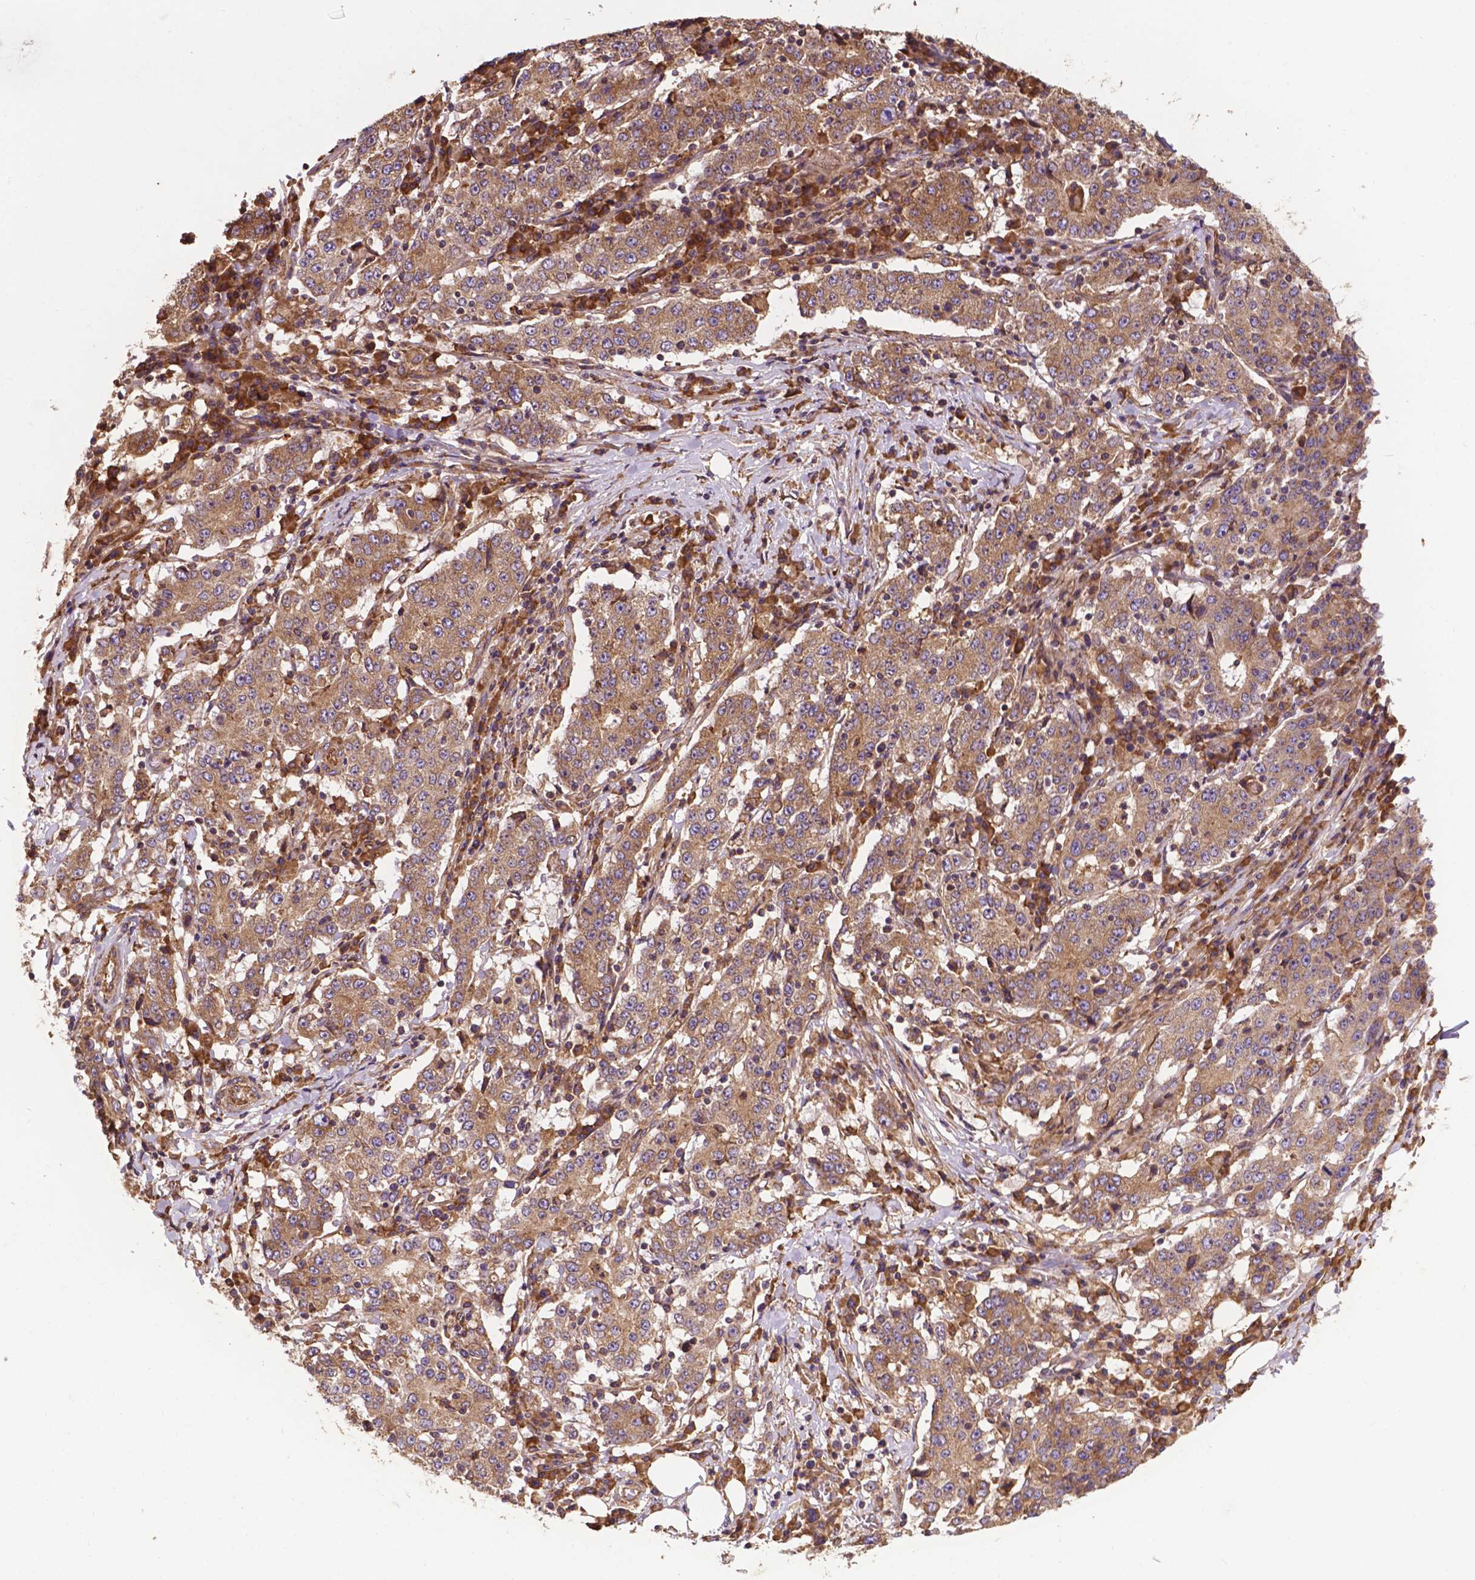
{"staining": {"intensity": "moderate", "quantity": ">75%", "location": "cytoplasmic/membranous"}, "tissue": "stomach cancer", "cell_type": "Tumor cells", "image_type": "cancer", "snomed": [{"axis": "morphology", "description": "Adenocarcinoma, NOS"}, {"axis": "topography", "description": "Stomach"}], "caption": "Stomach cancer (adenocarcinoma) stained with DAB (3,3'-diaminobenzidine) immunohistochemistry reveals medium levels of moderate cytoplasmic/membranous expression in about >75% of tumor cells. The staining is performed using DAB (3,3'-diaminobenzidine) brown chromogen to label protein expression. The nuclei are counter-stained blue using hematoxylin.", "gene": "CCDC71L", "patient": {"sex": "male", "age": 59}}